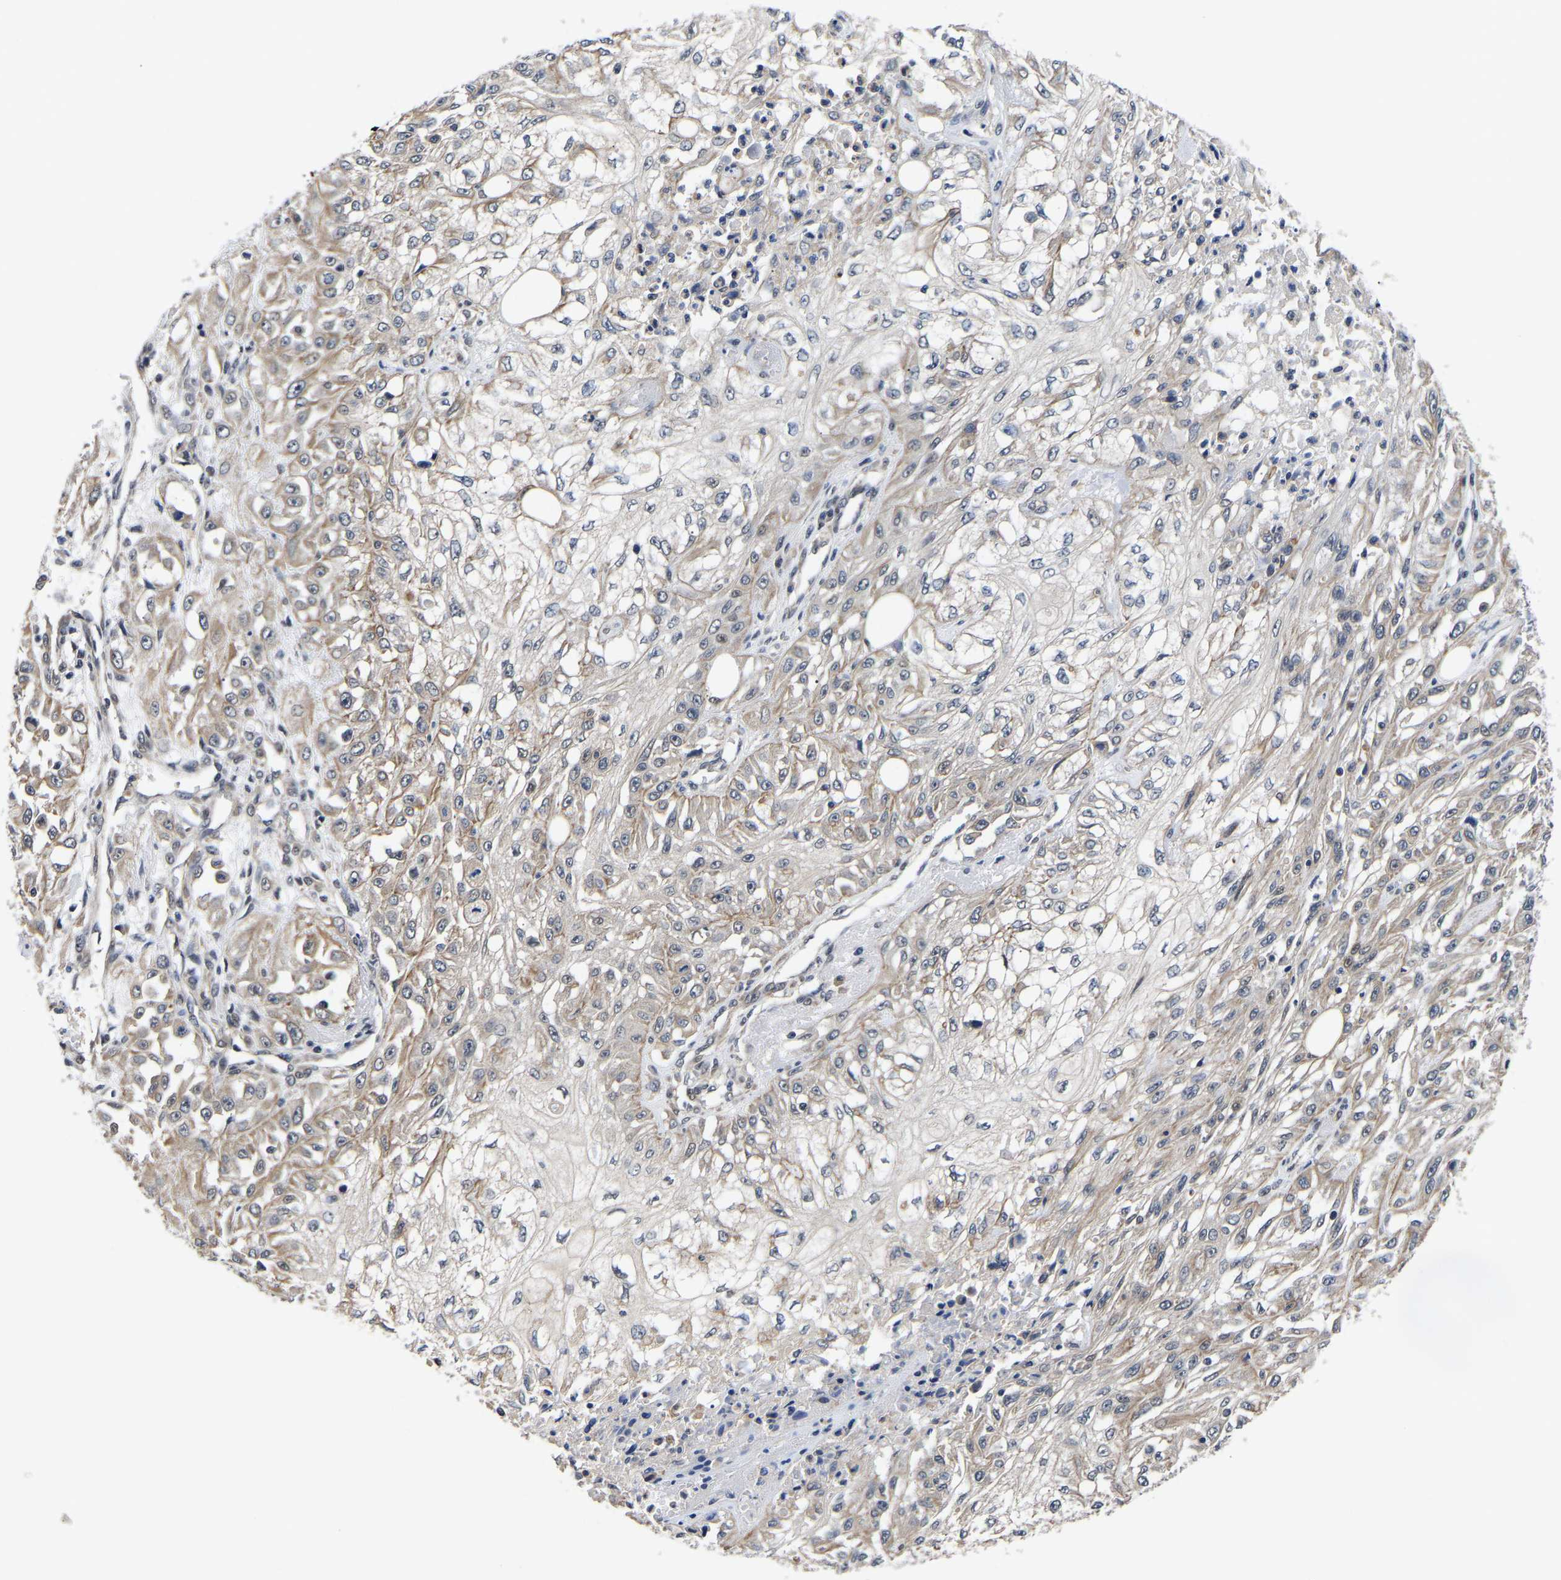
{"staining": {"intensity": "weak", "quantity": "25%-75%", "location": "cytoplasmic/membranous"}, "tissue": "skin cancer", "cell_type": "Tumor cells", "image_type": "cancer", "snomed": [{"axis": "morphology", "description": "Squamous cell carcinoma, NOS"}, {"axis": "morphology", "description": "Squamous cell carcinoma, metastatic, NOS"}, {"axis": "topography", "description": "Skin"}, {"axis": "topography", "description": "Lymph node"}], "caption": "Immunohistochemical staining of human skin cancer reveals low levels of weak cytoplasmic/membranous positivity in approximately 25%-75% of tumor cells.", "gene": "METTL16", "patient": {"sex": "male", "age": 75}}